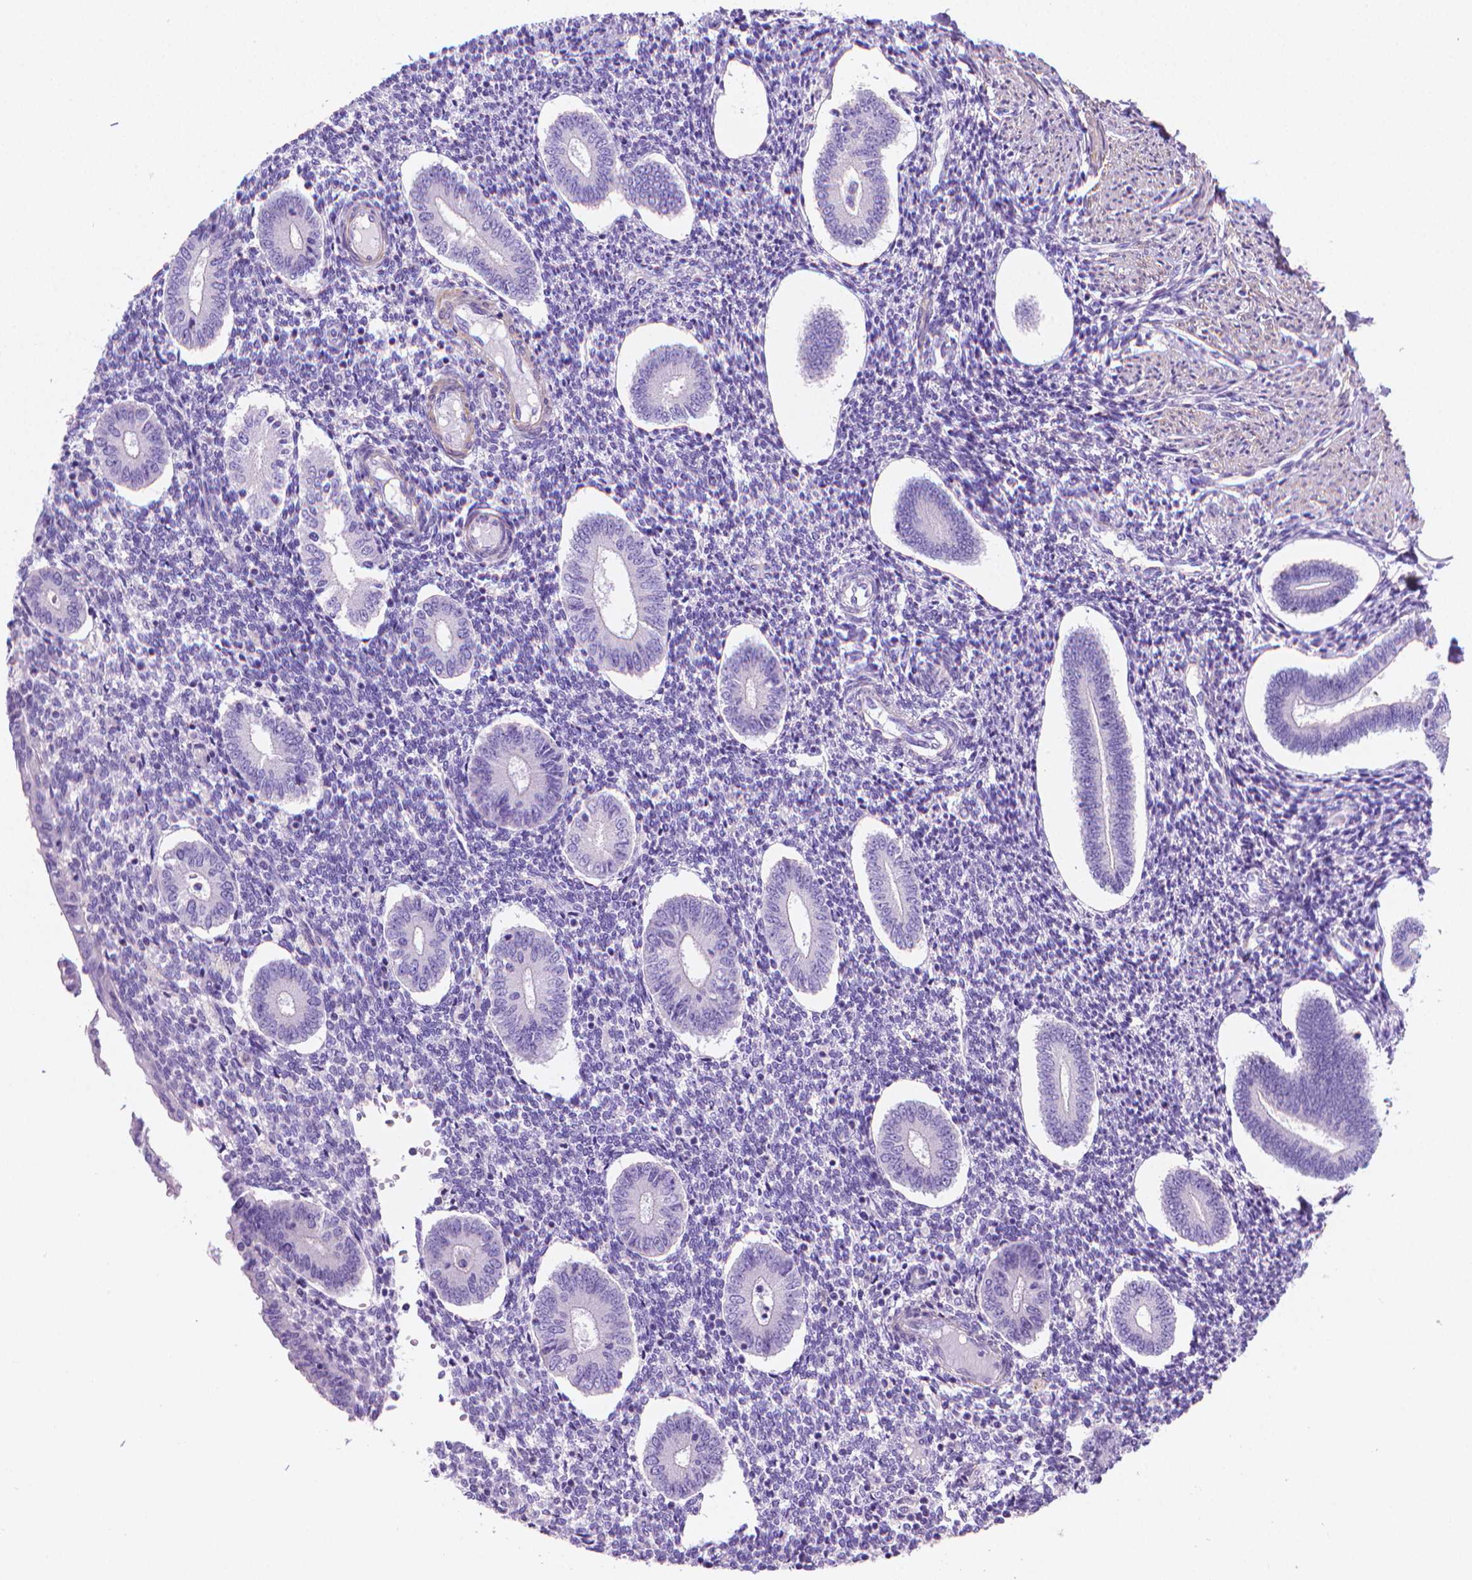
{"staining": {"intensity": "negative", "quantity": "none", "location": "none"}, "tissue": "endometrium", "cell_type": "Cells in endometrial stroma", "image_type": "normal", "snomed": [{"axis": "morphology", "description": "Normal tissue, NOS"}, {"axis": "topography", "description": "Endometrium"}], "caption": "DAB immunohistochemical staining of unremarkable endometrium shows no significant positivity in cells in endometrial stroma.", "gene": "FASN", "patient": {"sex": "female", "age": 40}}